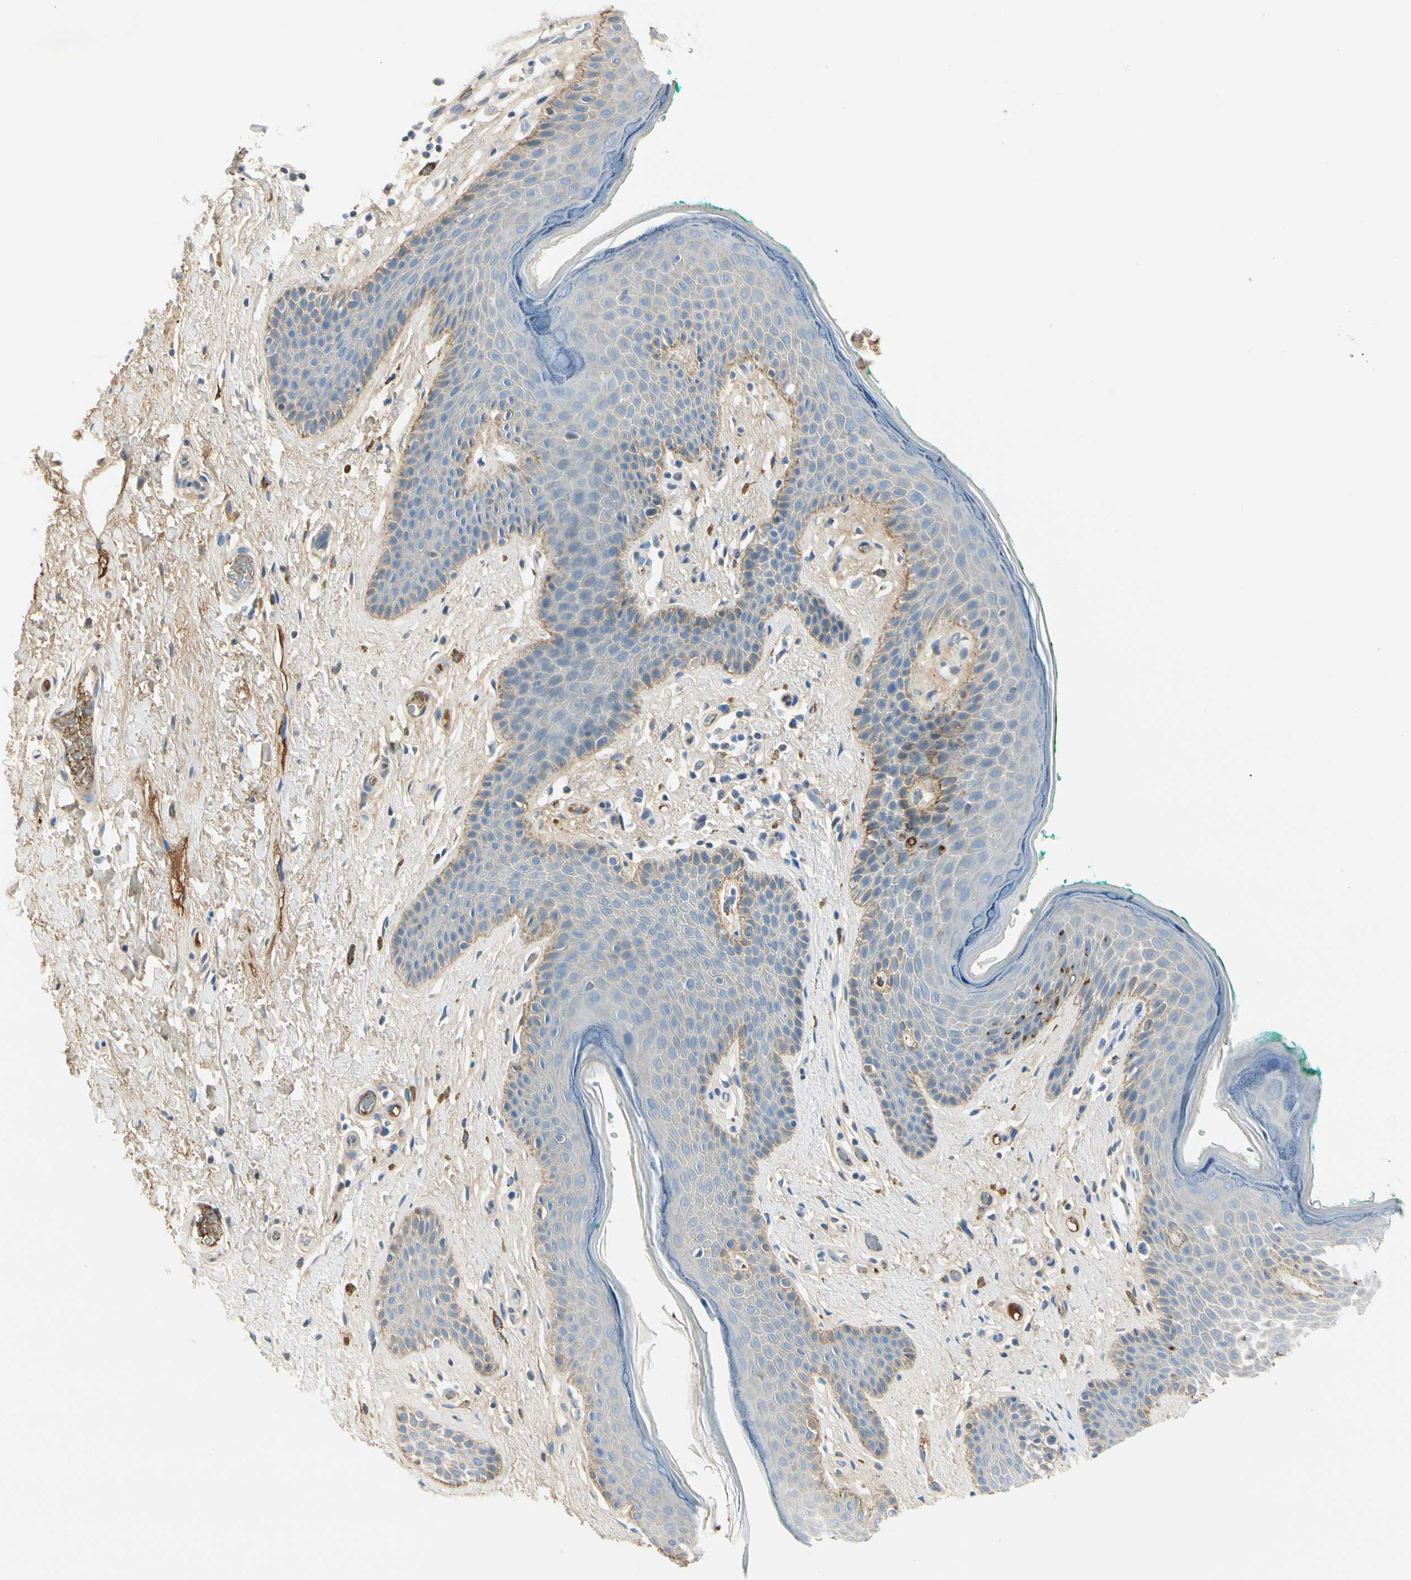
{"staining": {"intensity": "moderate", "quantity": "<25%", "location": "cytoplasmic/membranous"}, "tissue": "skin", "cell_type": "Epidermal cells", "image_type": "normal", "snomed": [{"axis": "morphology", "description": "Normal tissue, NOS"}, {"axis": "topography", "description": "Anal"}], "caption": "Immunohistochemical staining of benign human skin reveals <25% levels of moderate cytoplasmic/membranous protein positivity in about <25% of epidermal cells. (DAB (3,3'-diaminobenzidine) IHC with brightfield microscopy, high magnification).", "gene": "LAMB3", "patient": {"sex": "male", "age": 74}}